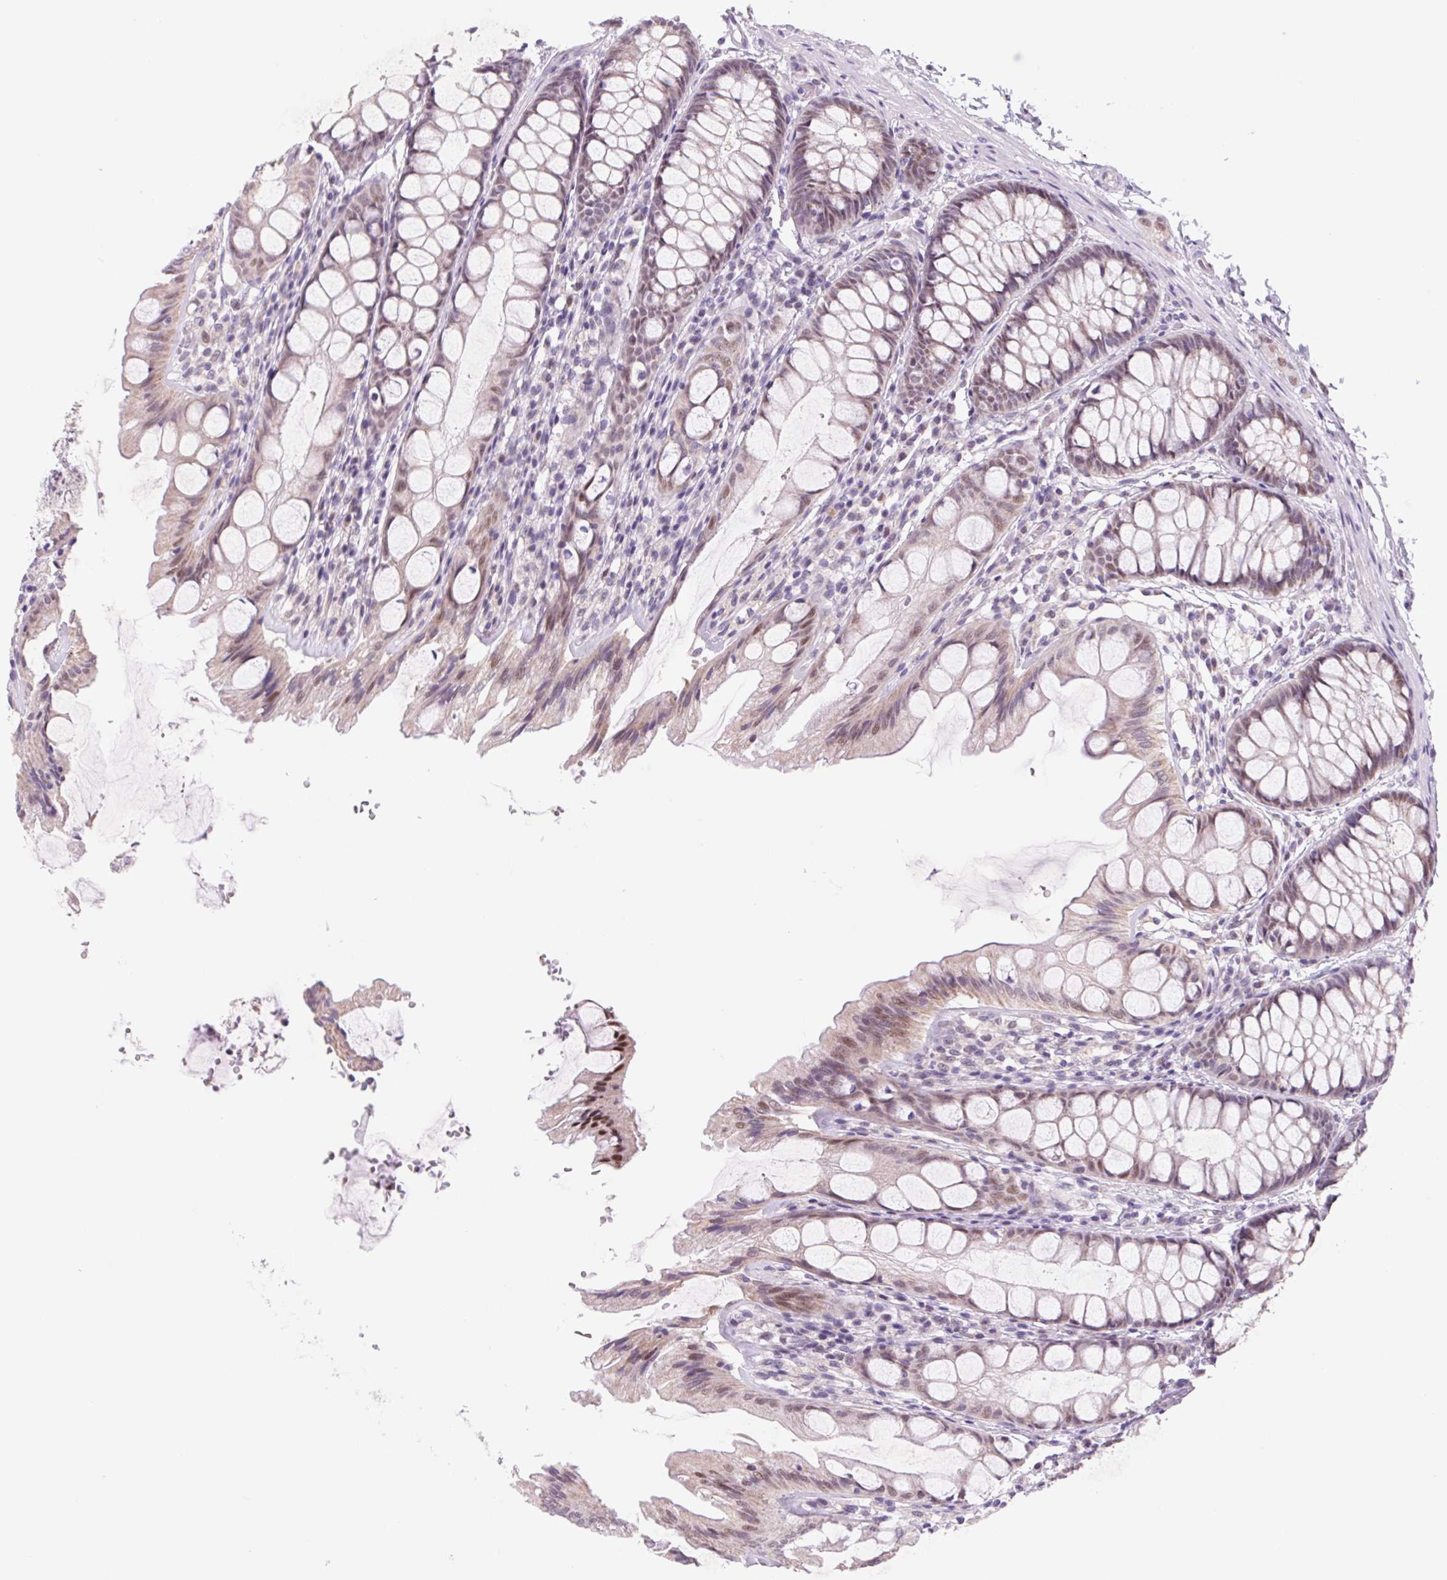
{"staining": {"intensity": "weak", "quantity": "25%-75%", "location": "nuclear"}, "tissue": "colon", "cell_type": "Endothelial cells", "image_type": "normal", "snomed": [{"axis": "morphology", "description": "Normal tissue, NOS"}, {"axis": "topography", "description": "Colon"}], "caption": "Colon stained with immunohistochemistry displays weak nuclear staining in about 25%-75% of endothelial cells.", "gene": "DPPA5", "patient": {"sex": "male", "age": 47}}